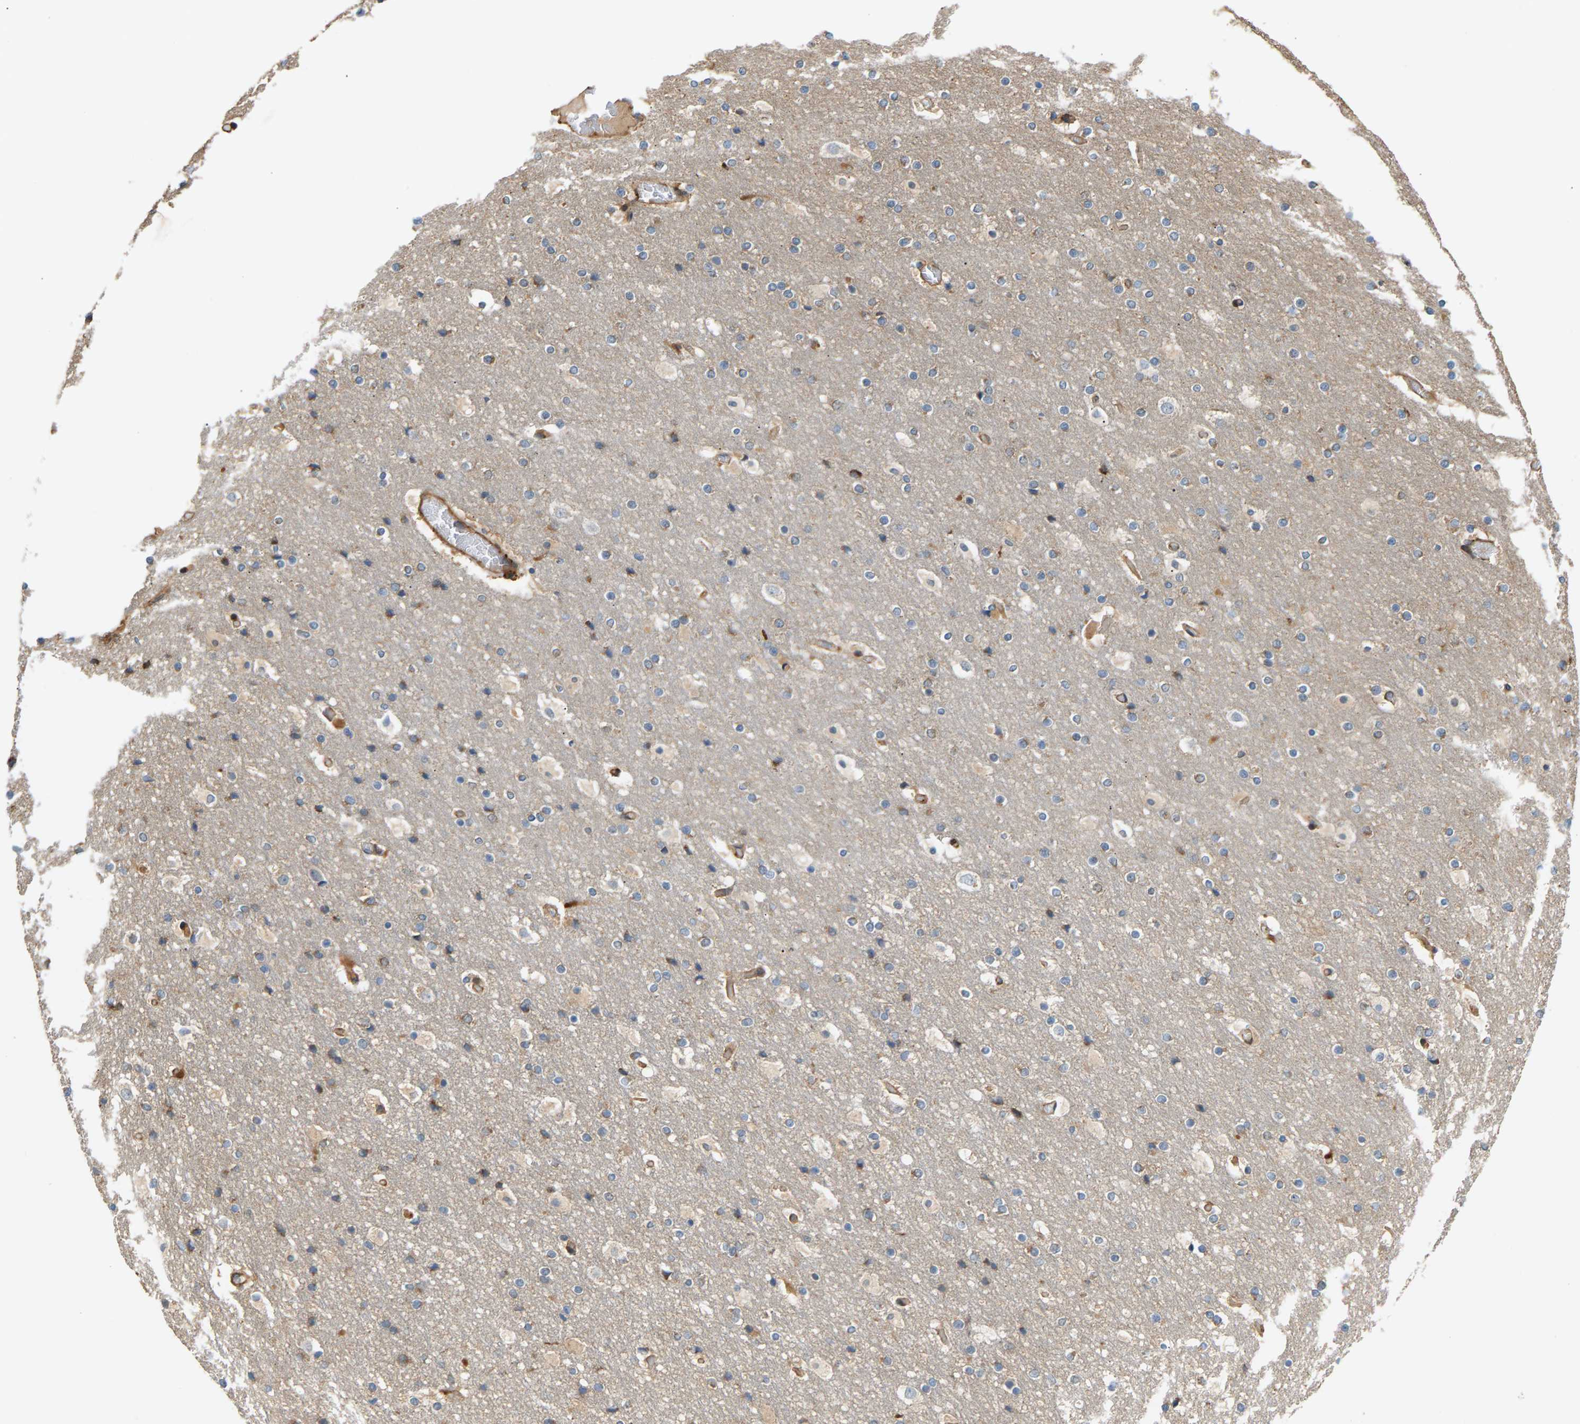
{"staining": {"intensity": "moderate", "quantity": ">75%", "location": "cytoplasmic/membranous"}, "tissue": "cerebral cortex", "cell_type": "Endothelial cells", "image_type": "normal", "snomed": [{"axis": "morphology", "description": "Normal tissue, NOS"}, {"axis": "topography", "description": "Cerebral cortex"}], "caption": "This is an image of immunohistochemistry (IHC) staining of unremarkable cerebral cortex, which shows moderate positivity in the cytoplasmic/membranous of endothelial cells.", "gene": "KRTAP27", "patient": {"sex": "male", "age": 57}}